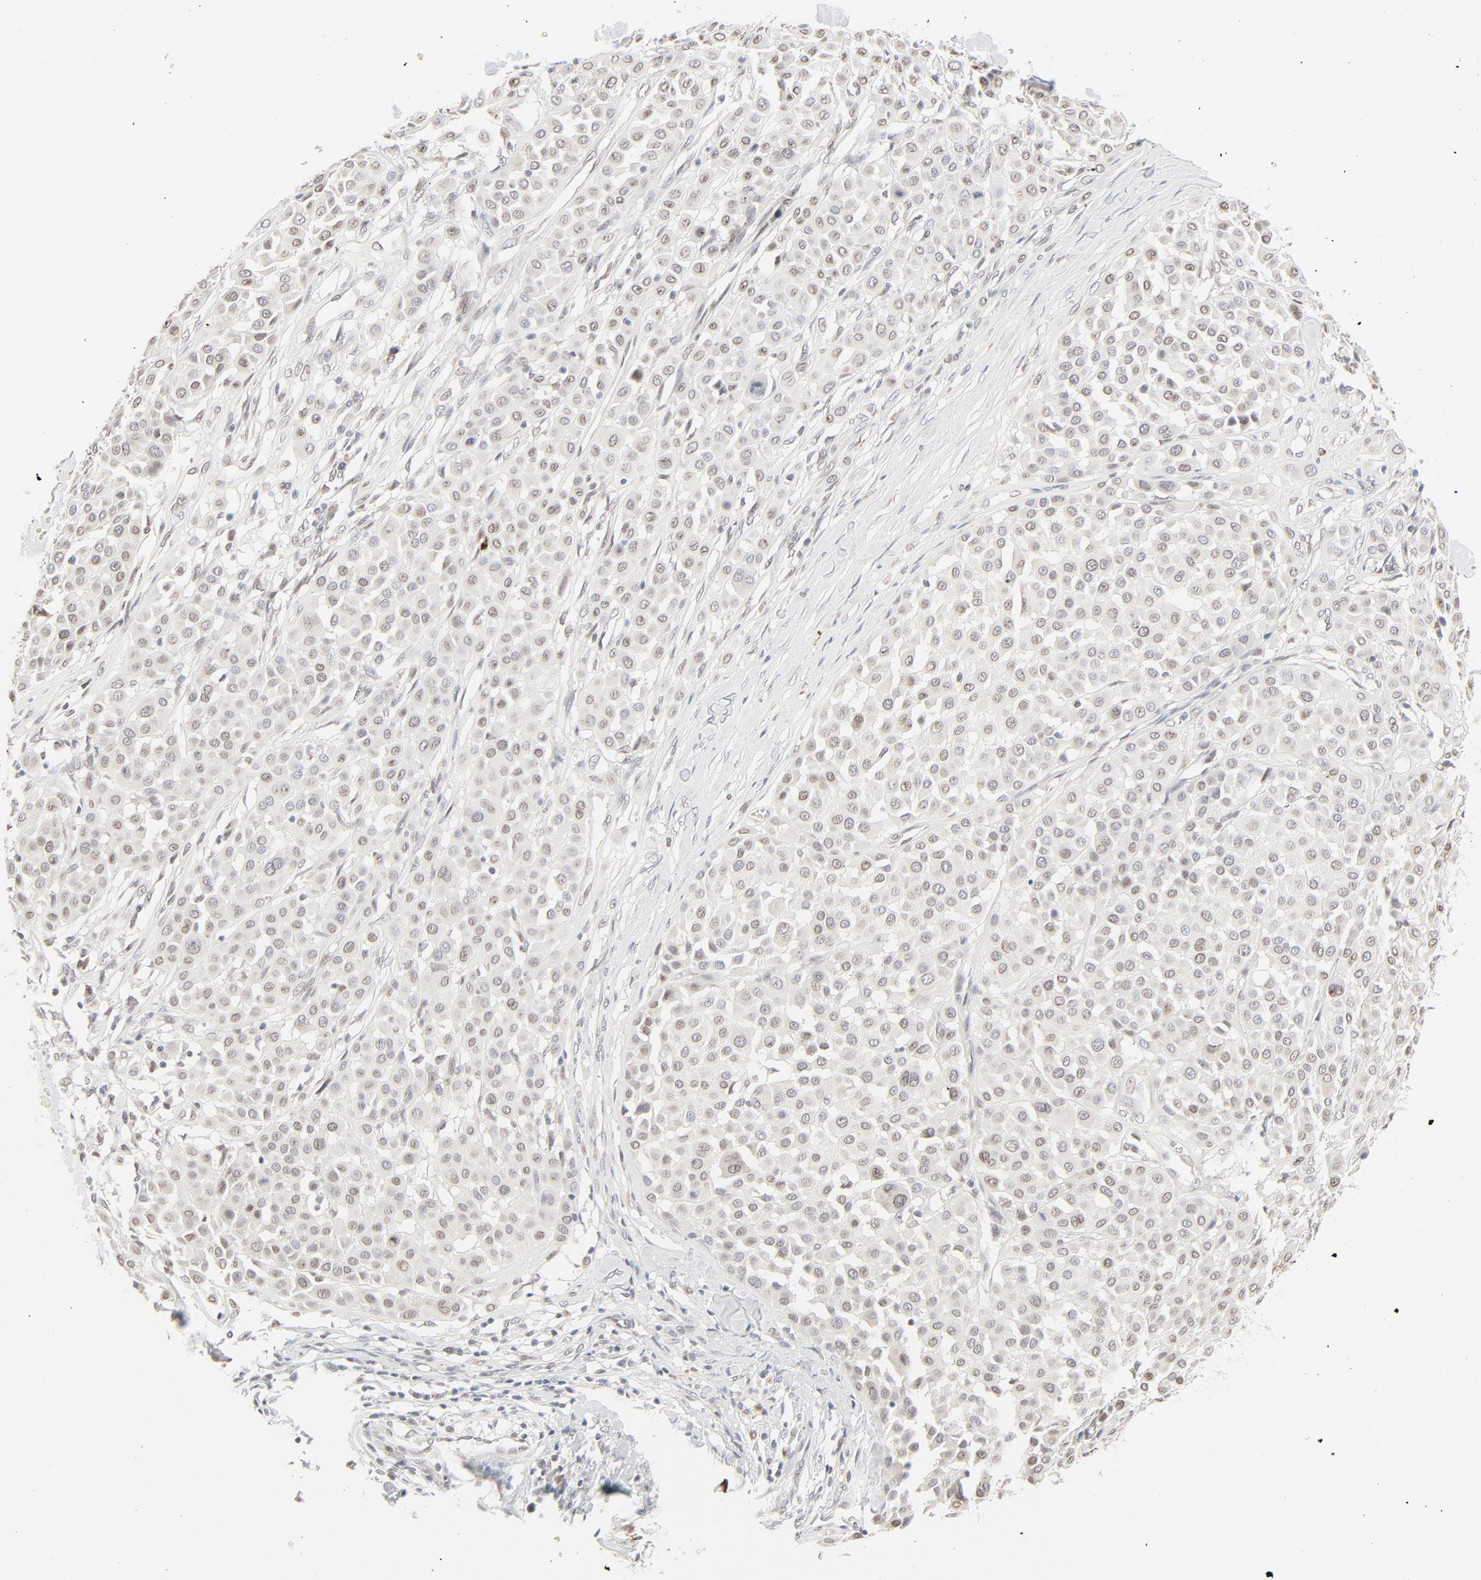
{"staining": {"intensity": "weak", "quantity": "25%-75%", "location": "cytoplasmic/membranous,nuclear"}, "tissue": "melanoma", "cell_type": "Tumor cells", "image_type": "cancer", "snomed": [{"axis": "morphology", "description": "Malignant melanoma, Metastatic site"}, {"axis": "topography", "description": "Soft tissue"}], "caption": "A photomicrograph of human melanoma stained for a protein shows weak cytoplasmic/membranous and nuclear brown staining in tumor cells. The staining was performed using DAB to visualize the protein expression in brown, while the nuclei were stained in blue with hematoxylin (Magnification: 20x).", "gene": "MAD1L1", "patient": {"sex": "male", "age": 41}}